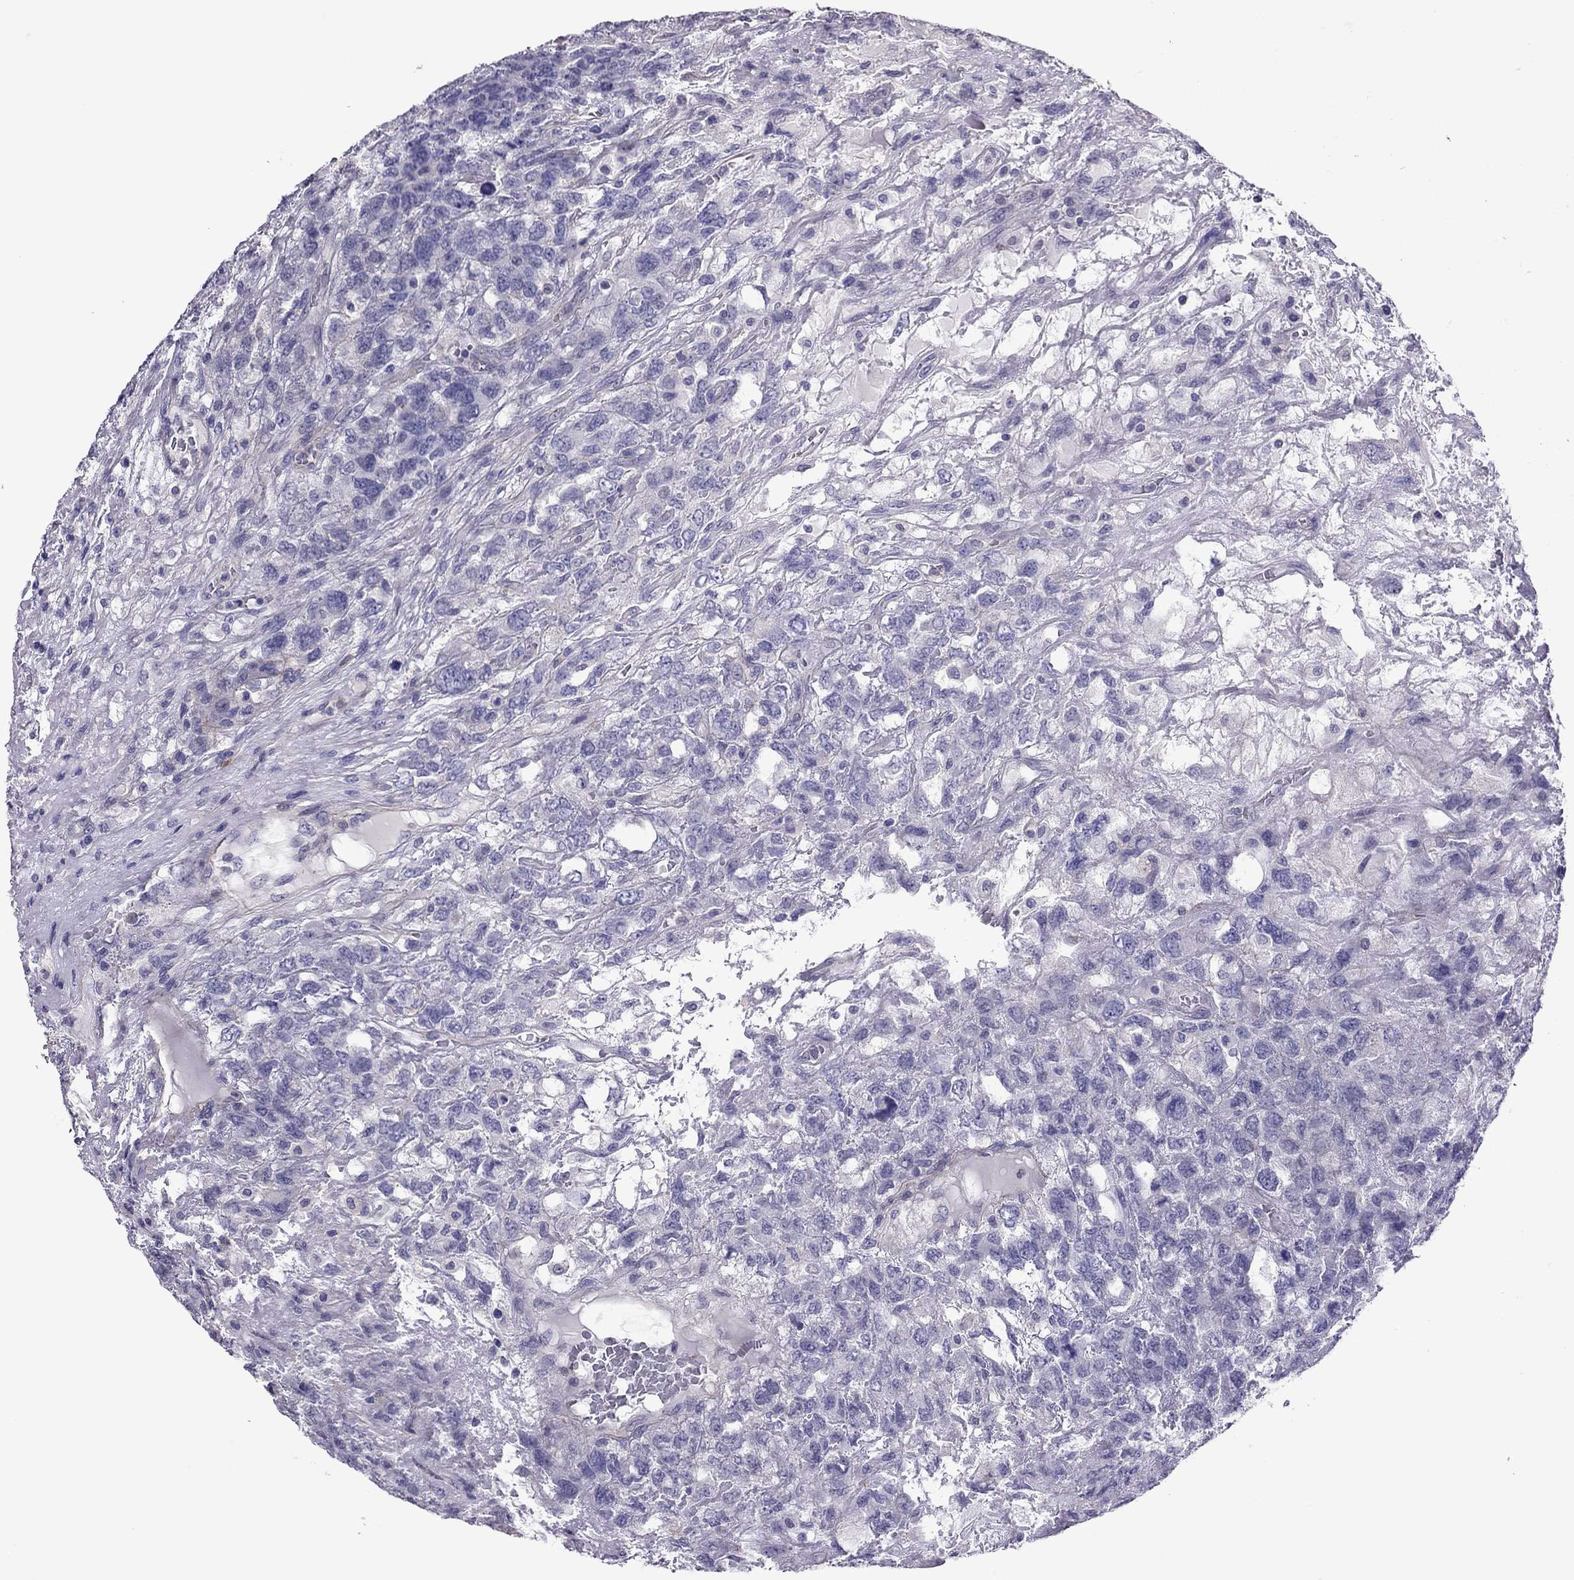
{"staining": {"intensity": "negative", "quantity": "none", "location": "none"}, "tissue": "testis cancer", "cell_type": "Tumor cells", "image_type": "cancer", "snomed": [{"axis": "morphology", "description": "Seminoma, NOS"}, {"axis": "topography", "description": "Testis"}], "caption": "An immunohistochemistry (IHC) histopathology image of testis cancer is shown. There is no staining in tumor cells of testis cancer.", "gene": "SLC16A8", "patient": {"sex": "male", "age": 52}}